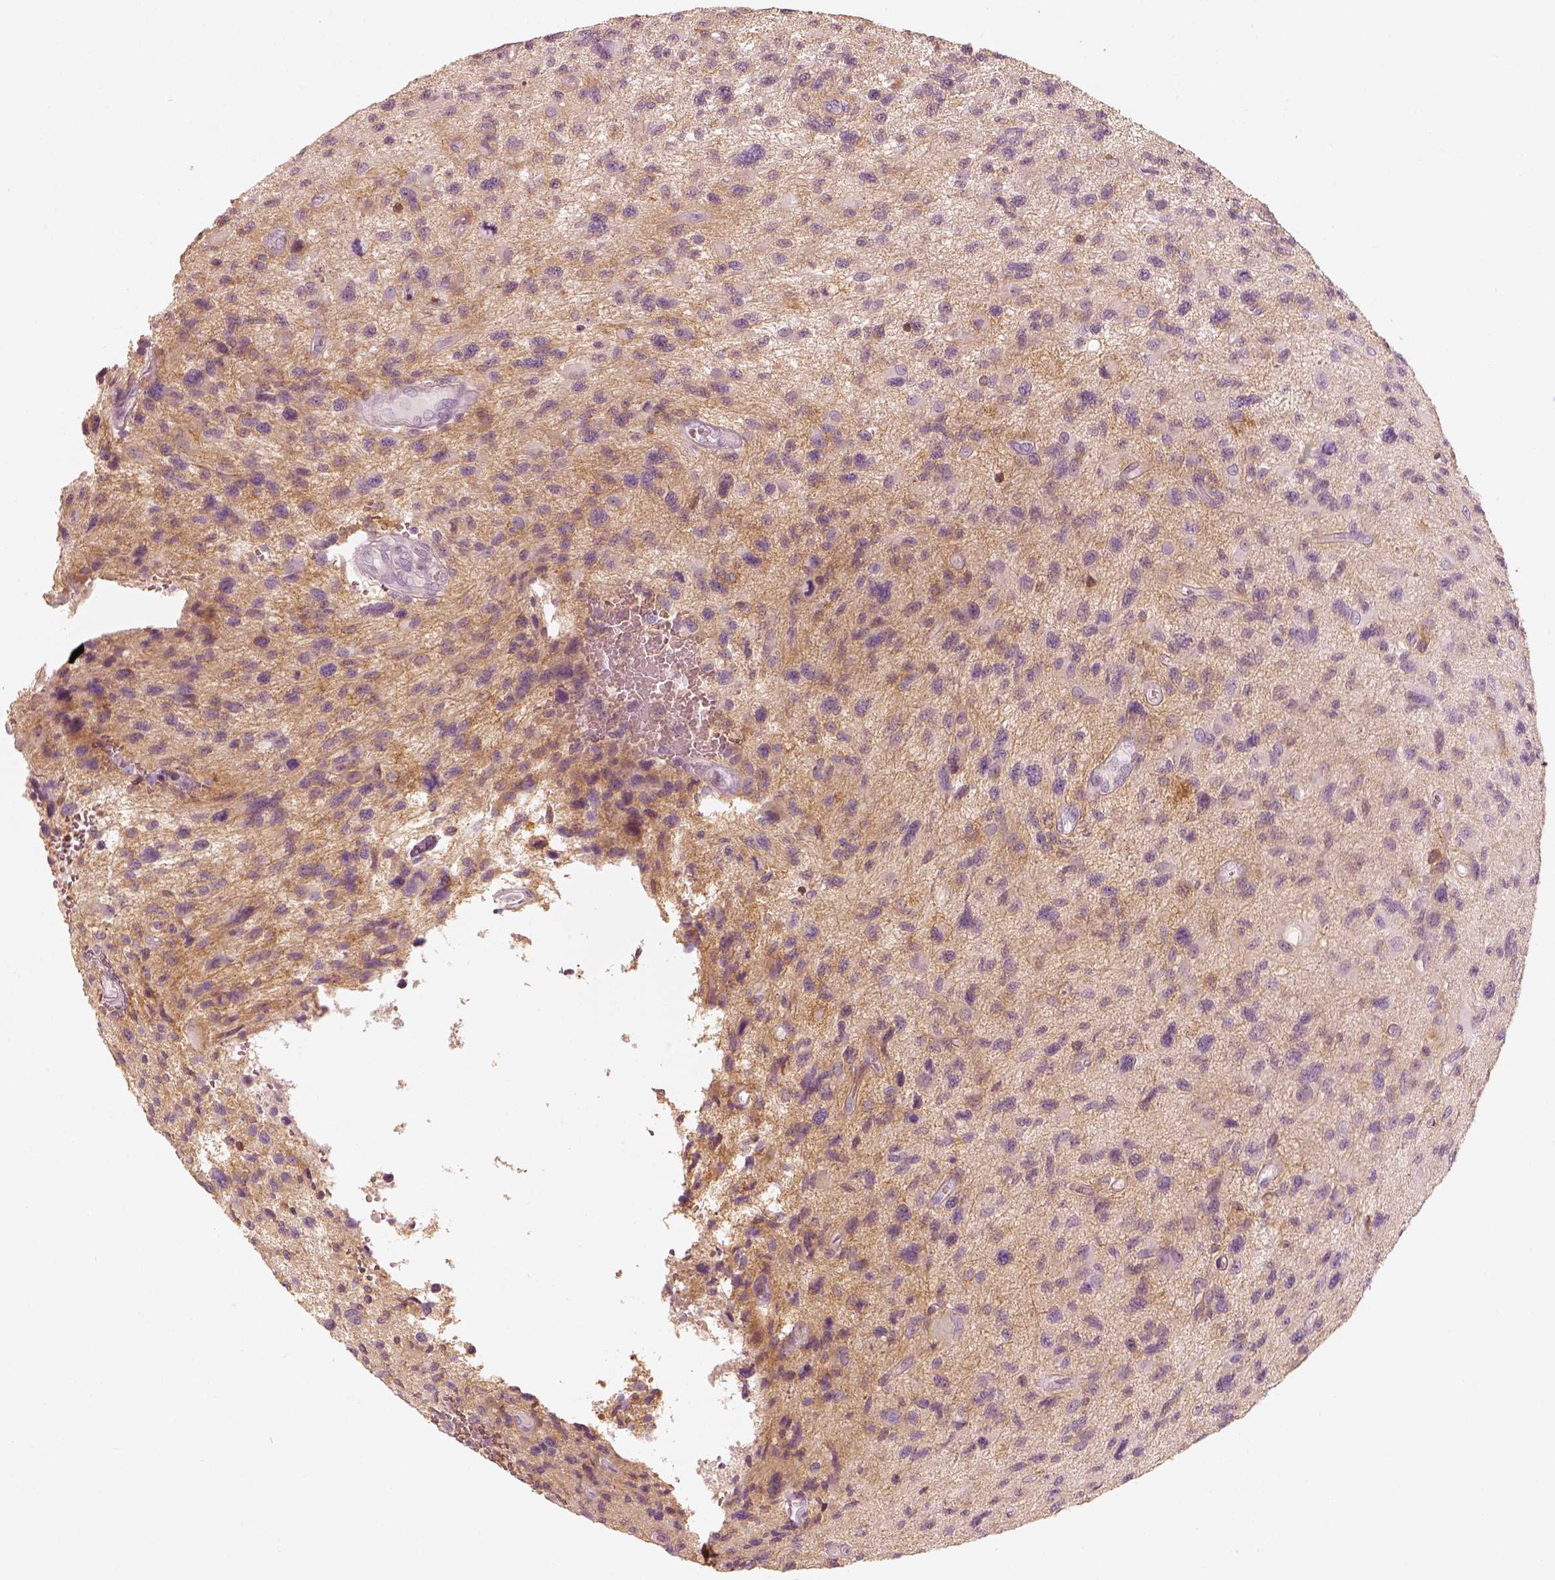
{"staining": {"intensity": "negative", "quantity": "none", "location": "none"}, "tissue": "glioma", "cell_type": "Tumor cells", "image_type": "cancer", "snomed": [{"axis": "morphology", "description": "Glioma, malignant, NOS"}, {"axis": "morphology", "description": "Glioma, malignant, High grade"}, {"axis": "topography", "description": "Brain"}], "caption": "DAB immunohistochemical staining of glioma shows no significant positivity in tumor cells. (Immunohistochemistry (ihc), brightfield microscopy, high magnification).", "gene": "FMNL2", "patient": {"sex": "female", "age": 71}}